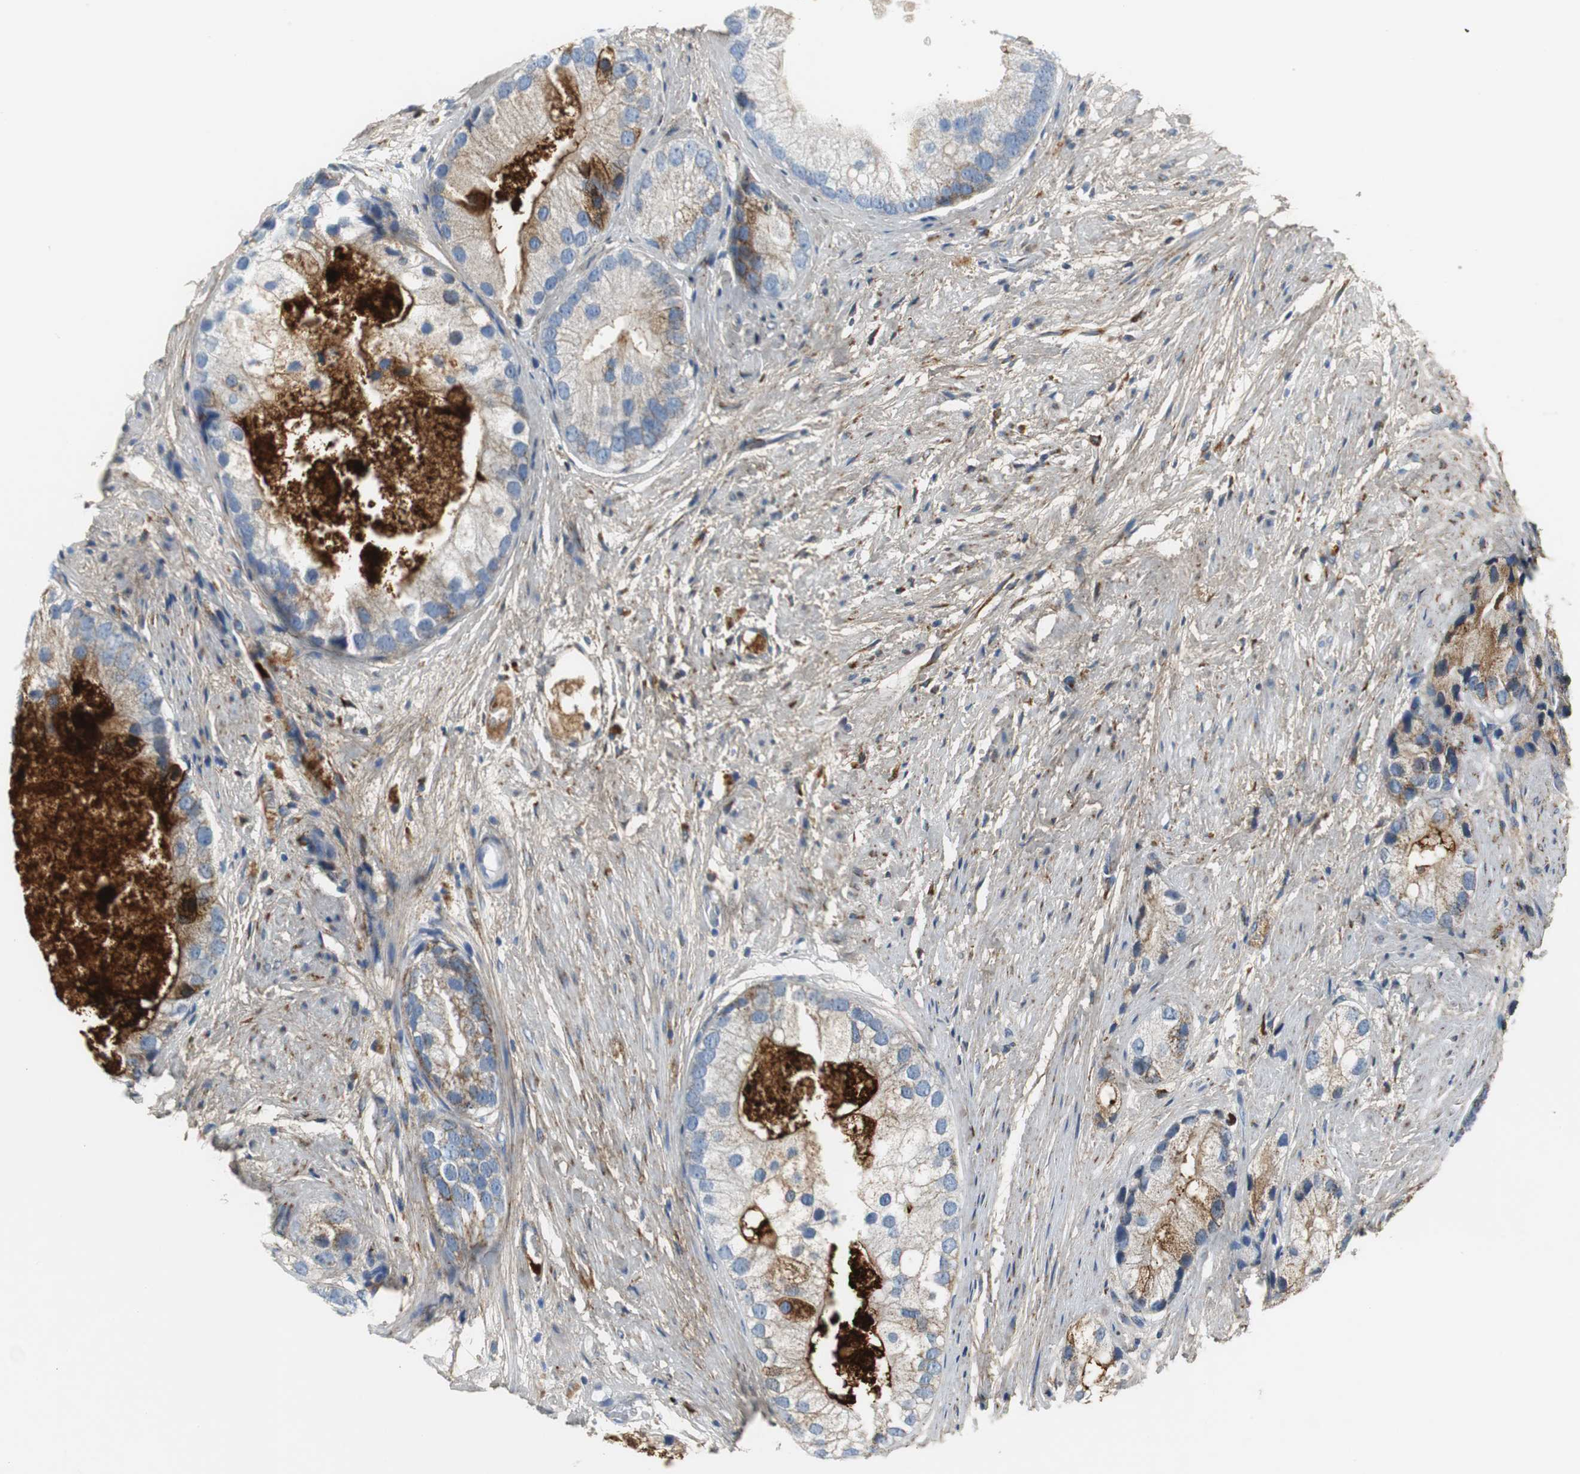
{"staining": {"intensity": "strong", "quantity": "<25%", "location": "cytoplasmic/membranous"}, "tissue": "prostate cancer", "cell_type": "Tumor cells", "image_type": "cancer", "snomed": [{"axis": "morphology", "description": "Adenocarcinoma, Low grade"}, {"axis": "topography", "description": "Prostate"}], "caption": "Prostate low-grade adenocarcinoma stained with immunohistochemistry (IHC) exhibits strong cytoplasmic/membranous positivity in about <25% of tumor cells. (IHC, brightfield microscopy, high magnification).", "gene": "C1QTNF7", "patient": {"sex": "male", "age": 69}}